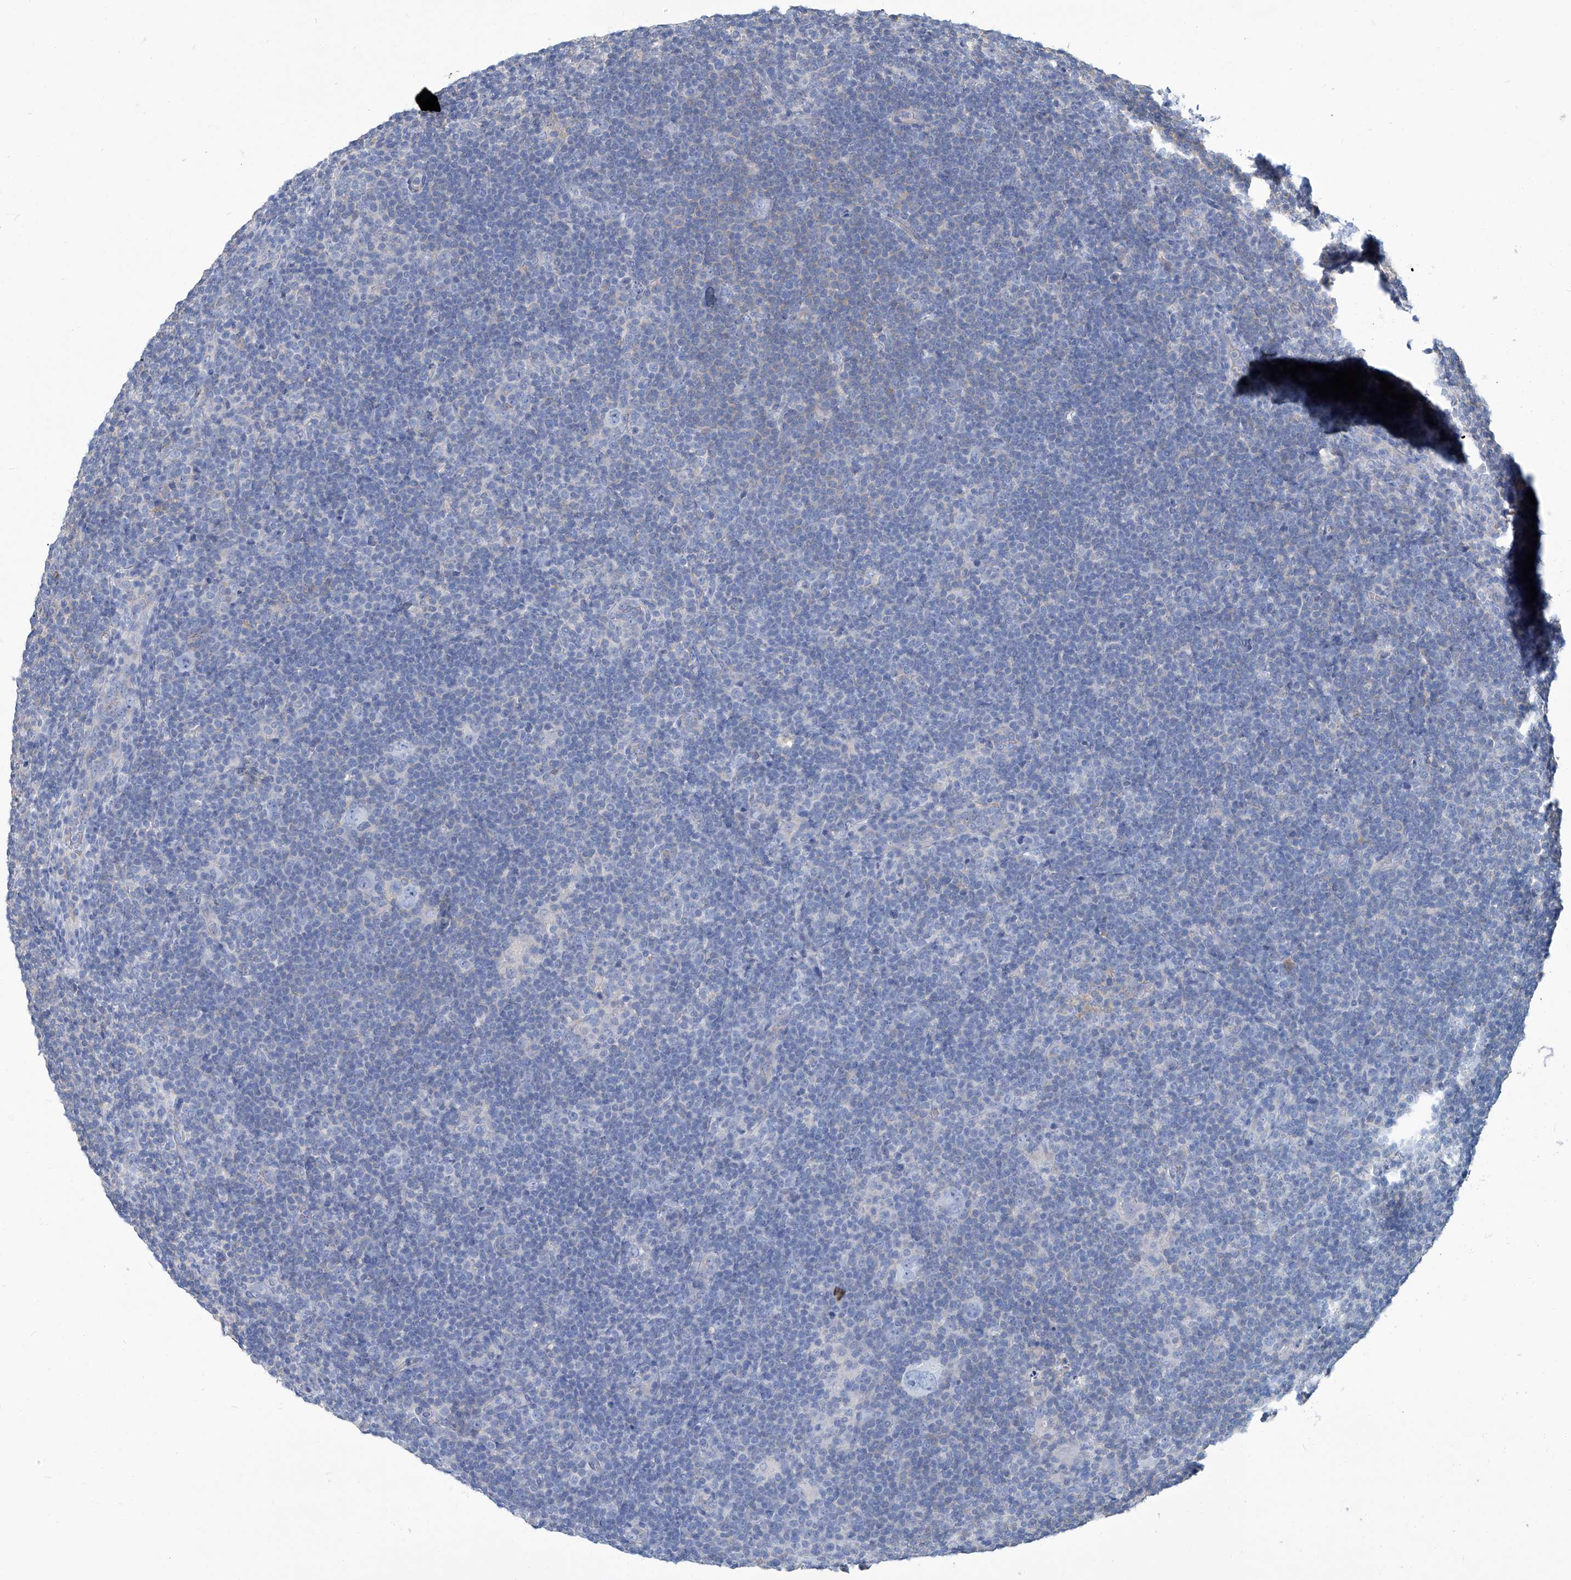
{"staining": {"intensity": "negative", "quantity": "none", "location": "none"}, "tissue": "lymphoma", "cell_type": "Tumor cells", "image_type": "cancer", "snomed": [{"axis": "morphology", "description": "Hodgkin's disease, NOS"}, {"axis": "topography", "description": "Lymph node"}], "caption": "Immunohistochemistry micrograph of human lymphoma stained for a protein (brown), which demonstrates no expression in tumor cells.", "gene": "PFKL", "patient": {"sex": "female", "age": 57}}